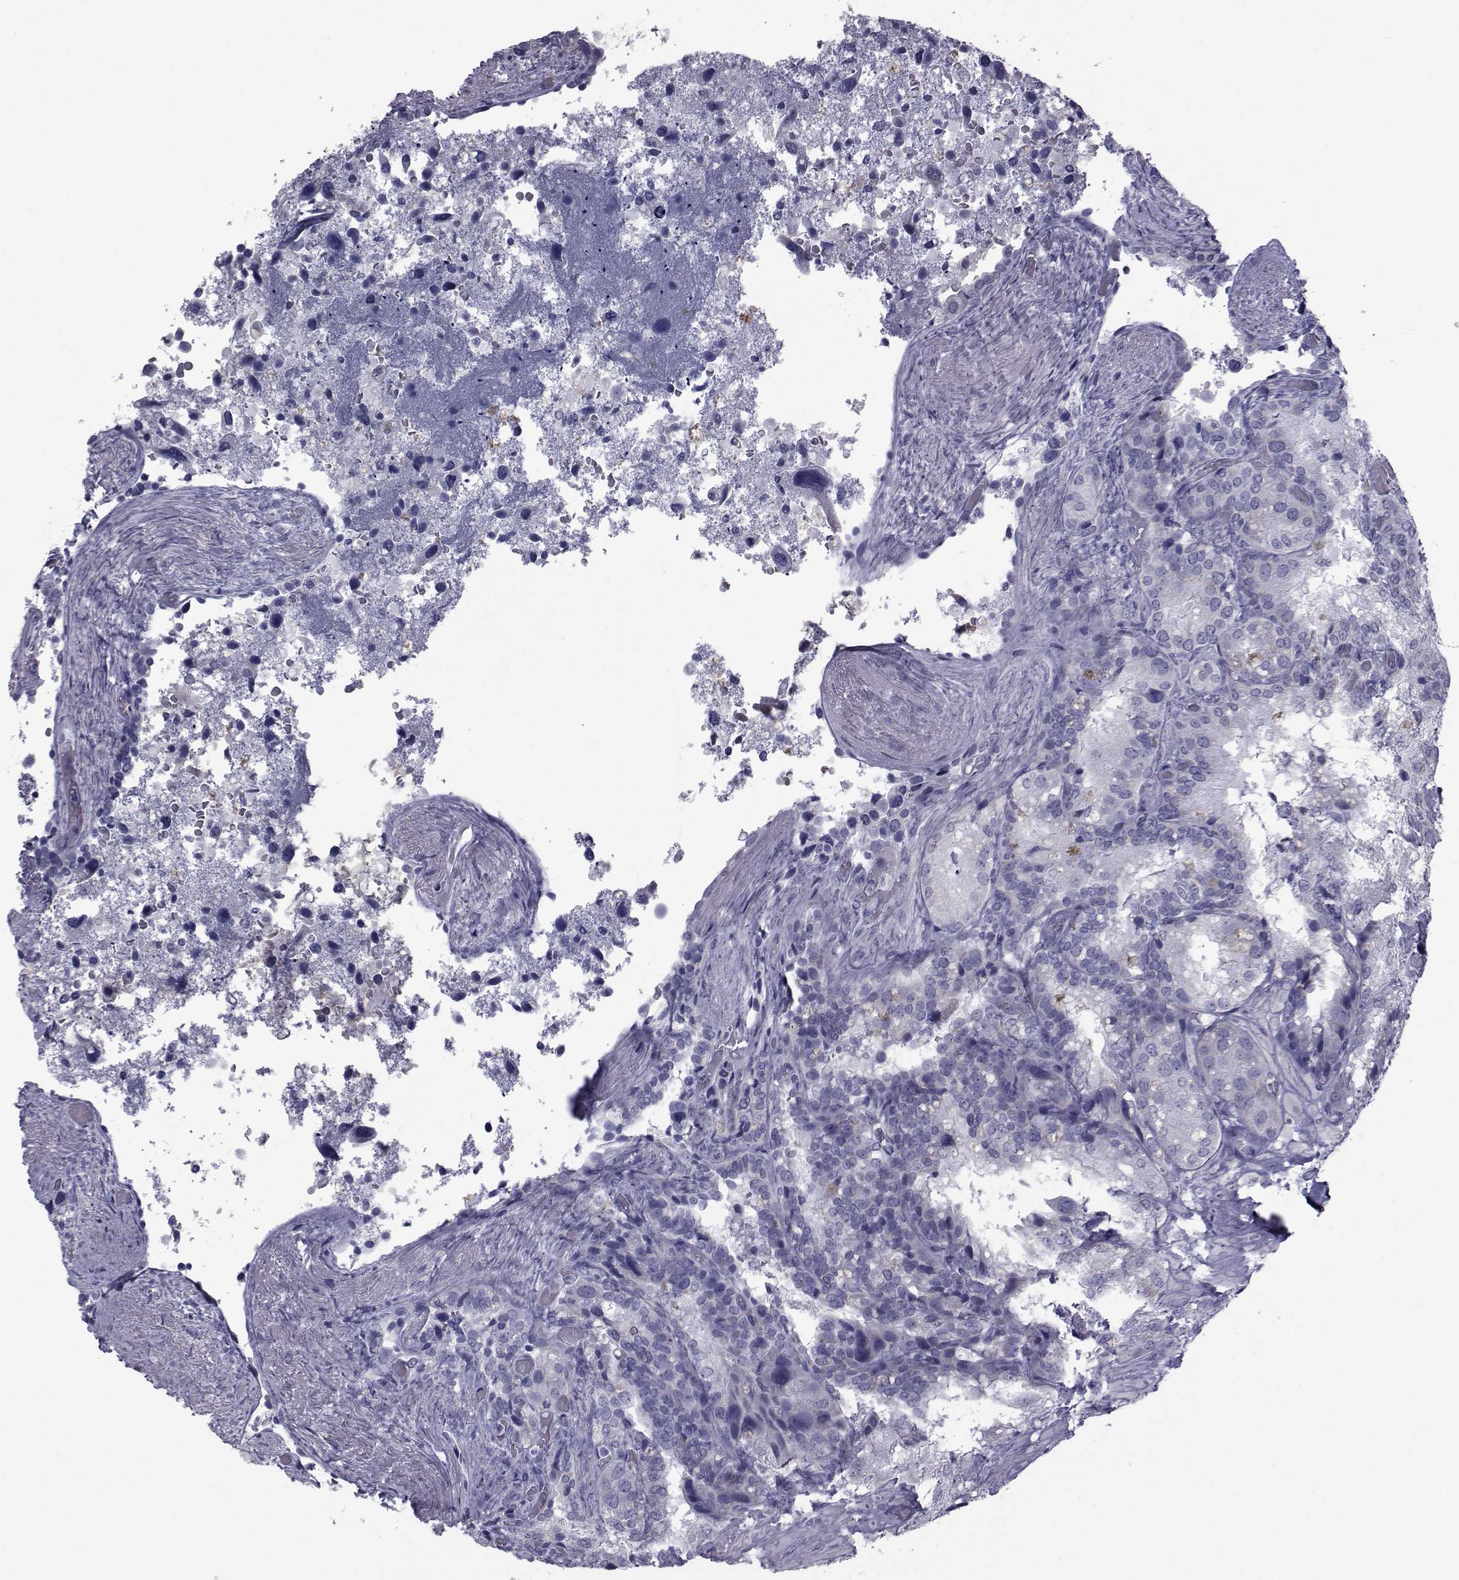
{"staining": {"intensity": "negative", "quantity": "none", "location": "none"}, "tissue": "seminal vesicle", "cell_type": "Glandular cells", "image_type": "normal", "snomed": [{"axis": "morphology", "description": "Normal tissue, NOS"}, {"axis": "topography", "description": "Seminal veicle"}], "caption": "The image displays no staining of glandular cells in normal seminal vesicle. The staining is performed using DAB brown chromogen with nuclei counter-stained in using hematoxylin.", "gene": "FDXR", "patient": {"sex": "male", "age": 60}}